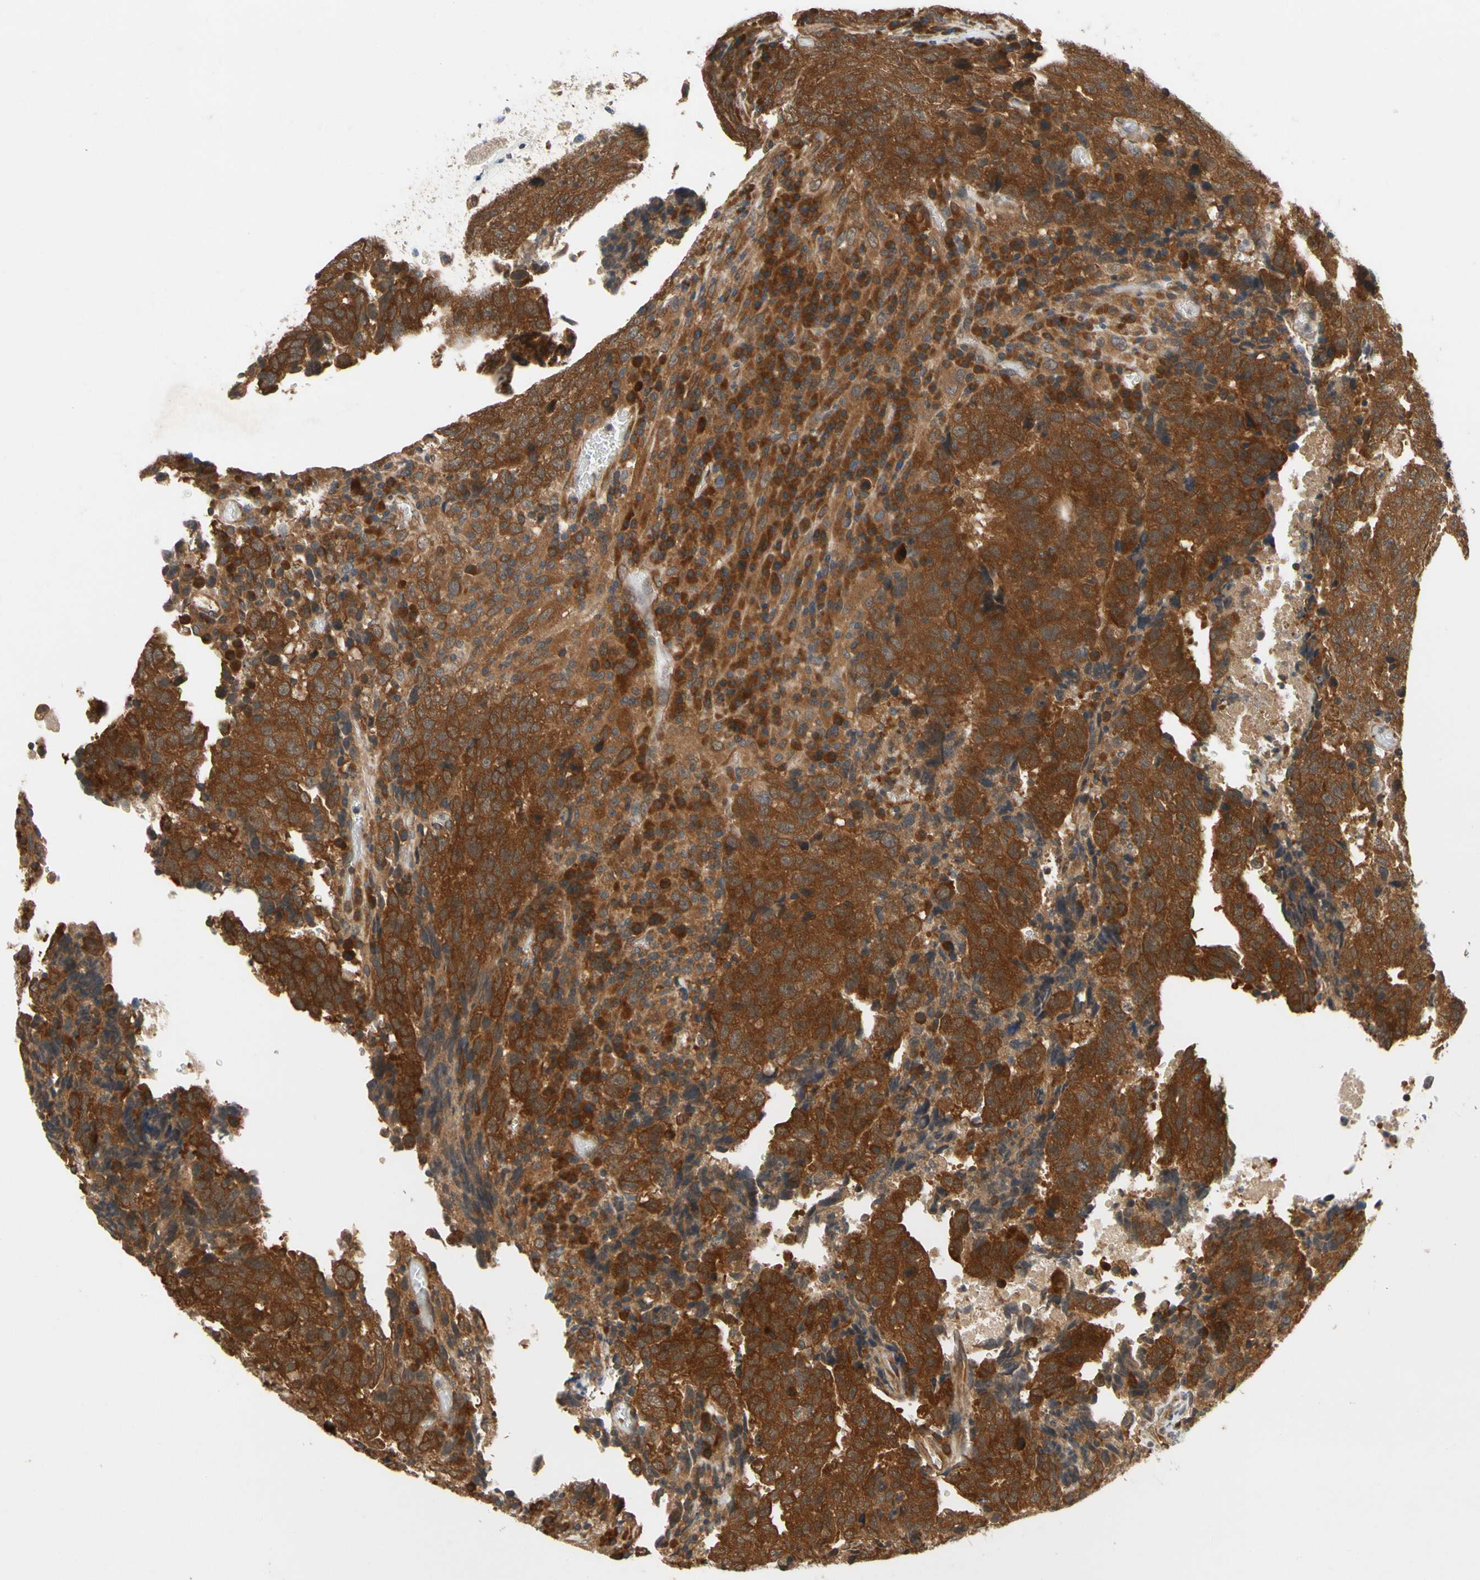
{"staining": {"intensity": "strong", "quantity": ">75%", "location": "cytoplasmic/membranous"}, "tissue": "testis cancer", "cell_type": "Tumor cells", "image_type": "cancer", "snomed": [{"axis": "morphology", "description": "Necrosis, NOS"}, {"axis": "morphology", "description": "Carcinoma, Embryonal, NOS"}, {"axis": "topography", "description": "Testis"}], "caption": "Testis embryonal carcinoma was stained to show a protein in brown. There is high levels of strong cytoplasmic/membranous positivity in about >75% of tumor cells.", "gene": "TDRP", "patient": {"sex": "male", "age": 19}}